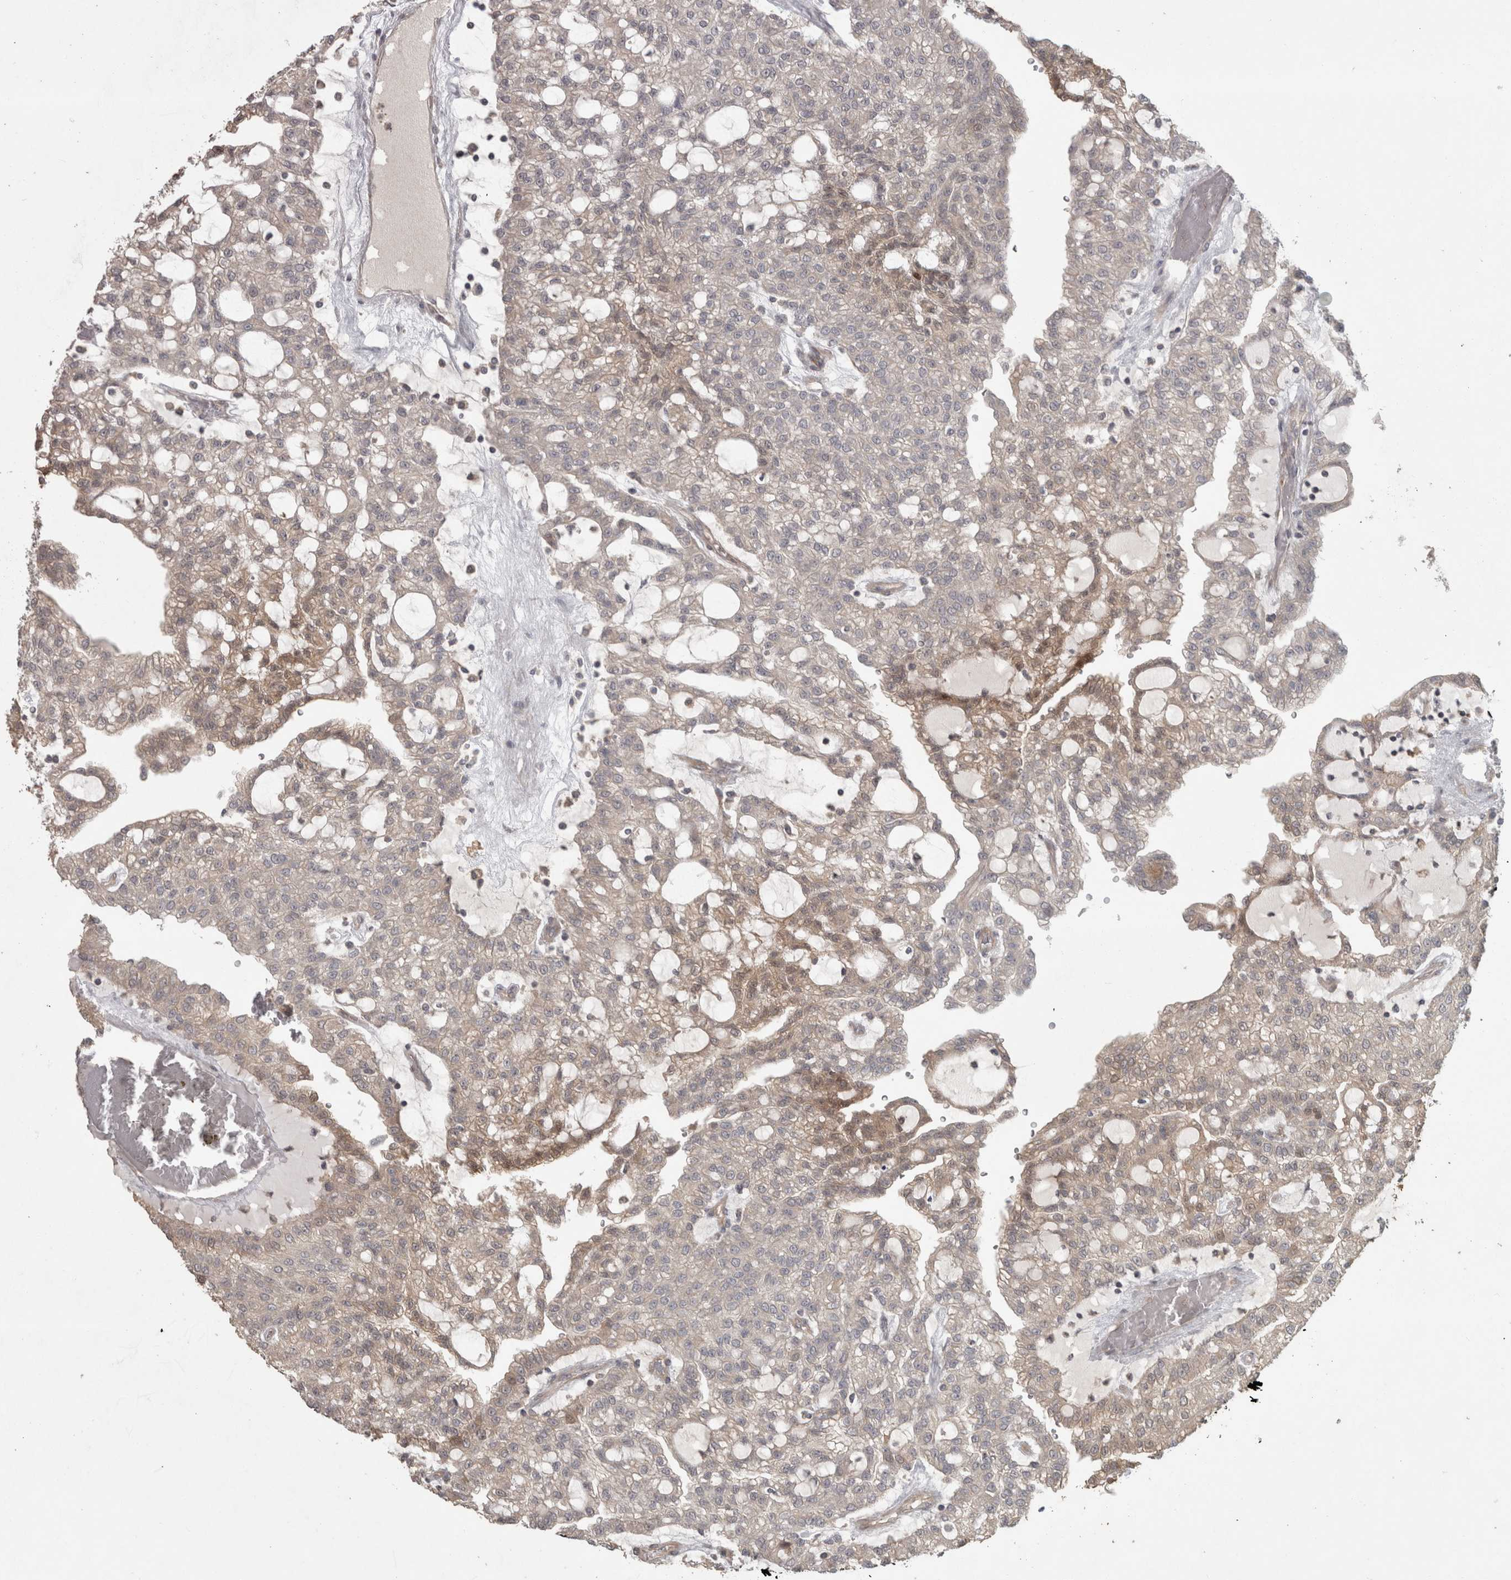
{"staining": {"intensity": "weak", "quantity": "25%-75%", "location": "cytoplasmic/membranous"}, "tissue": "renal cancer", "cell_type": "Tumor cells", "image_type": "cancer", "snomed": [{"axis": "morphology", "description": "Adenocarcinoma, NOS"}, {"axis": "topography", "description": "Kidney"}], "caption": "Adenocarcinoma (renal) stained for a protein exhibits weak cytoplasmic/membranous positivity in tumor cells.", "gene": "SLCO5A1", "patient": {"sex": "male", "age": 63}}